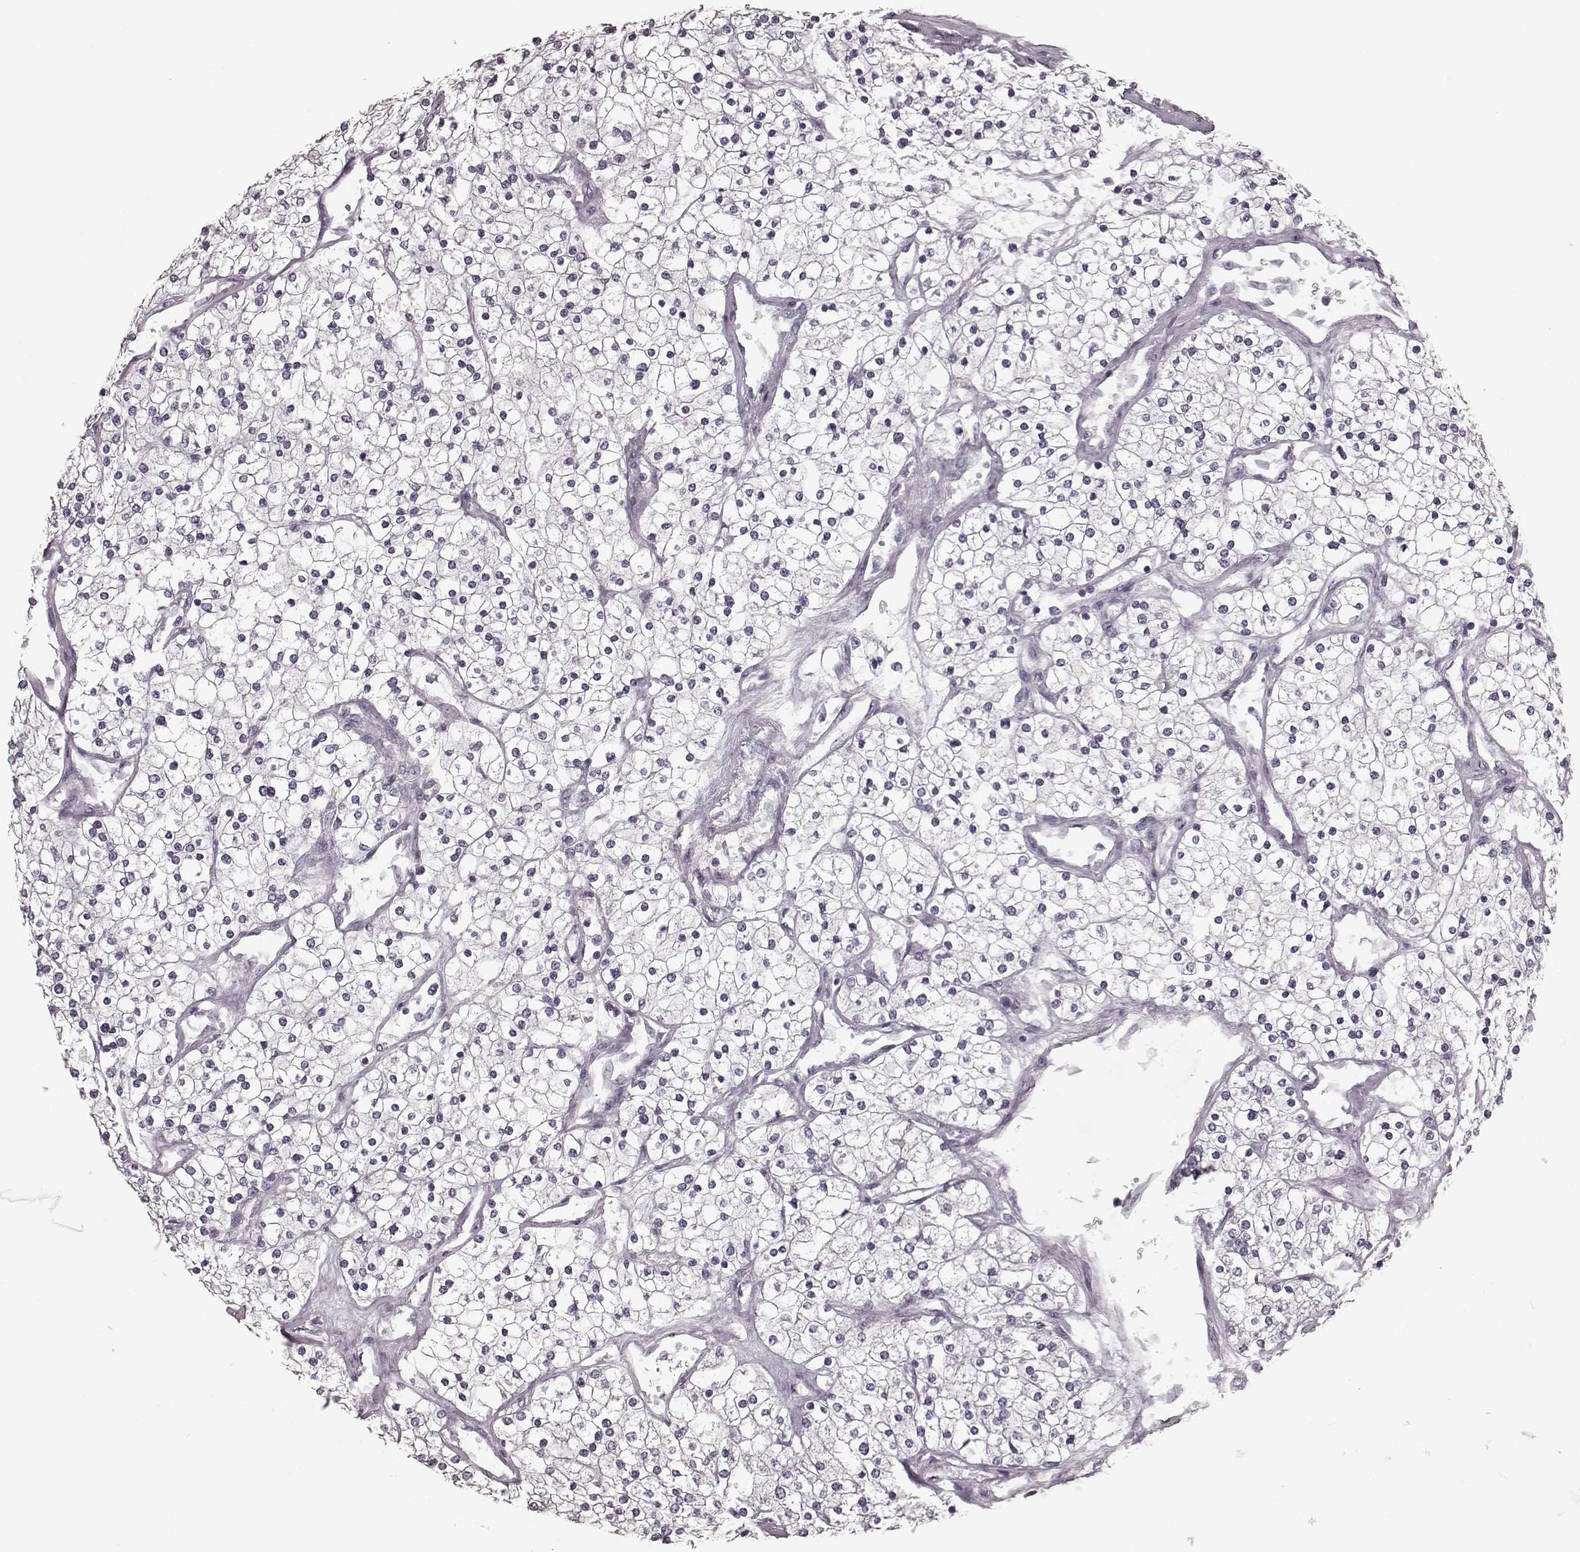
{"staining": {"intensity": "negative", "quantity": "none", "location": "none"}, "tissue": "renal cancer", "cell_type": "Tumor cells", "image_type": "cancer", "snomed": [{"axis": "morphology", "description": "Adenocarcinoma, NOS"}, {"axis": "topography", "description": "Kidney"}], "caption": "Tumor cells show no significant positivity in adenocarcinoma (renal).", "gene": "TRPM1", "patient": {"sex": "male", "age": 80}}